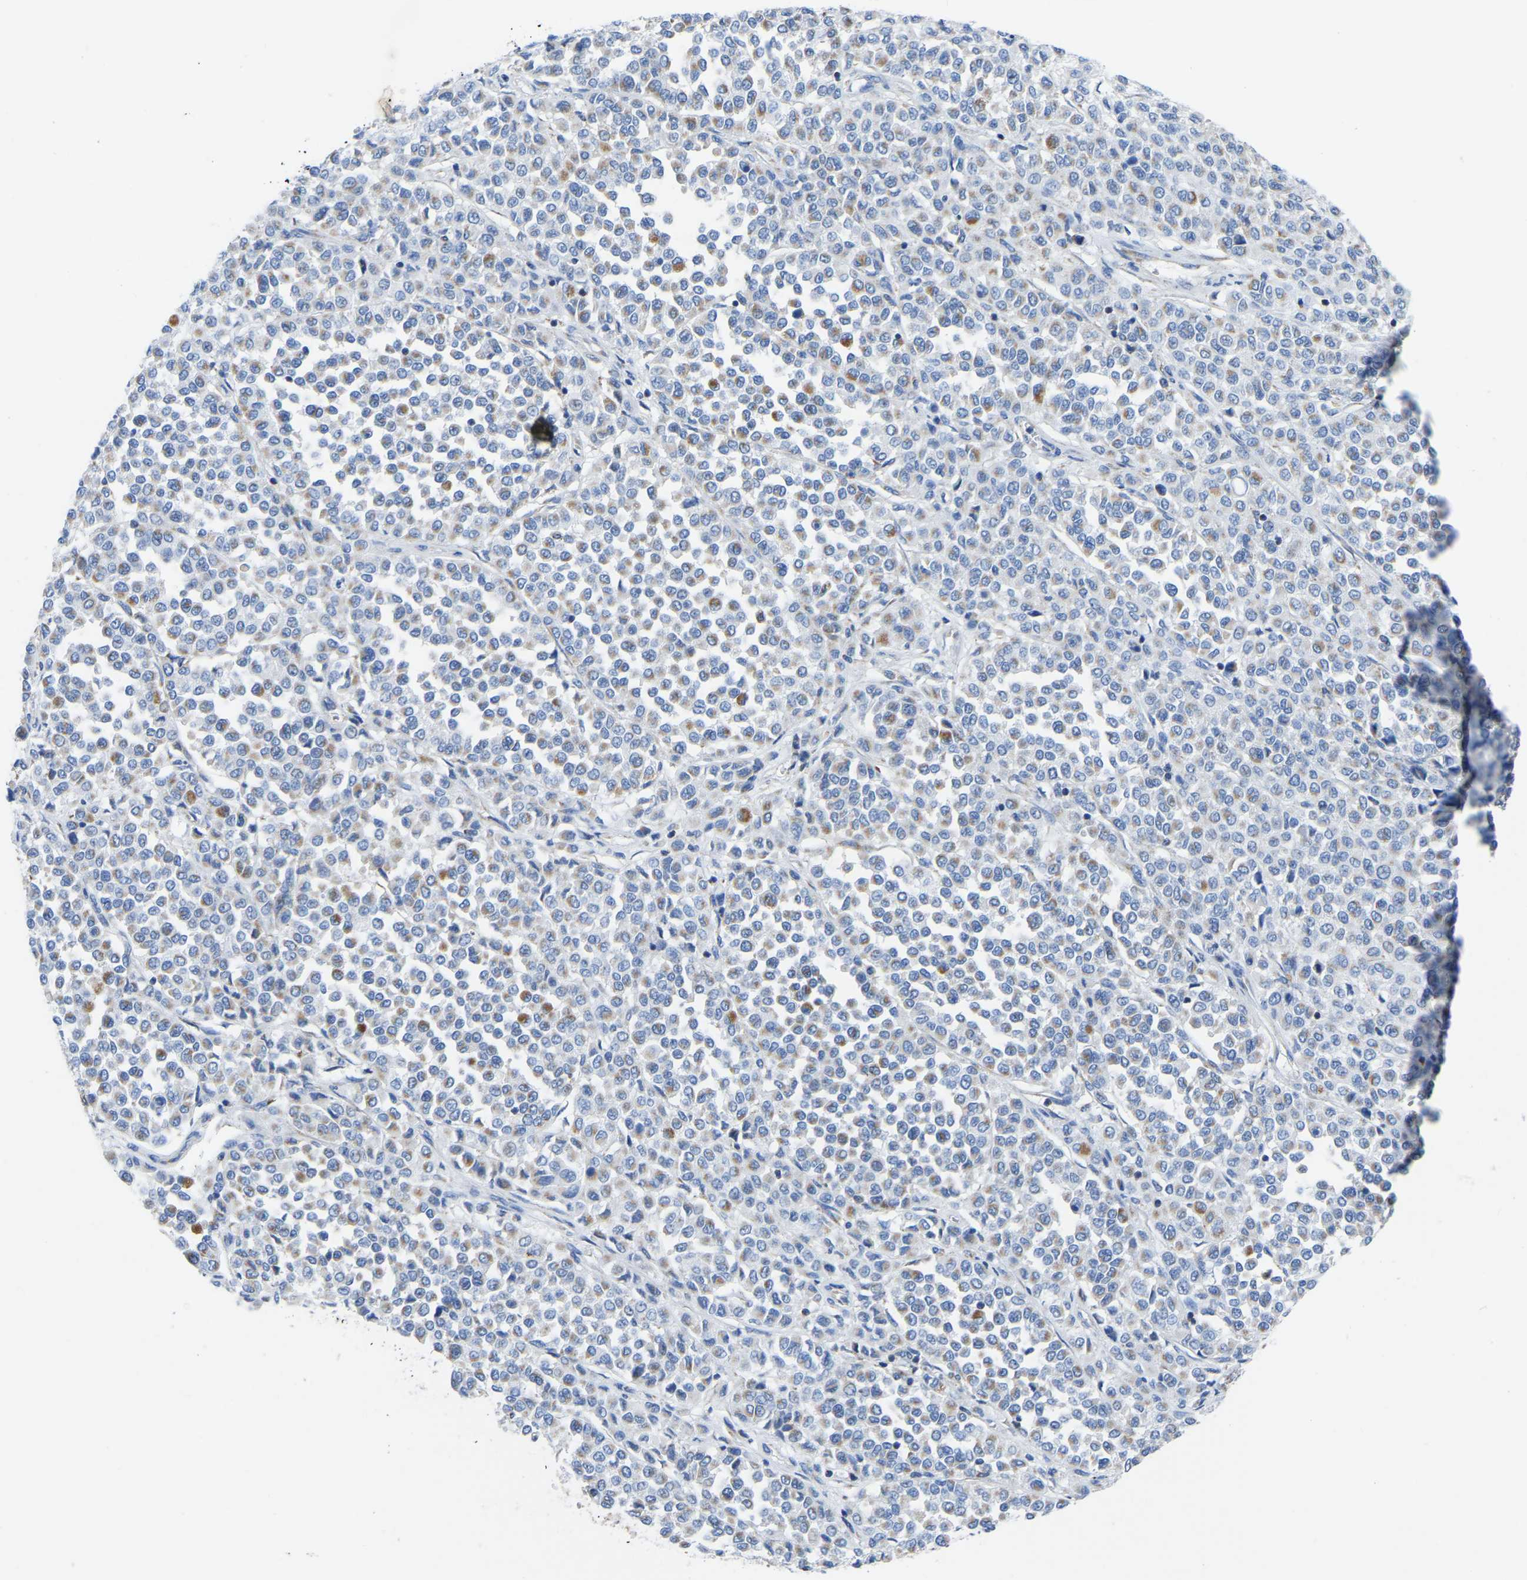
{"staining": {"intensity": "negative", "quantity": "none", "location": "none"}, "tissue": "melanoma", "cell_type": "Tumor cells", "image_type": "cancer", "snomed": [{"axis": "morphology", "description": "Malignant melanoma, Metastatic site"}, {"axis": "topography", "description": "Pancreas"}], "caption": "The immunohistochemistry (IHC) micrograph has no significant staining in tumor cells of malignant melanoma (metastatic site) tissue.", "gene": "ETFA", "patient": {"sex": "female", "age": 30}}